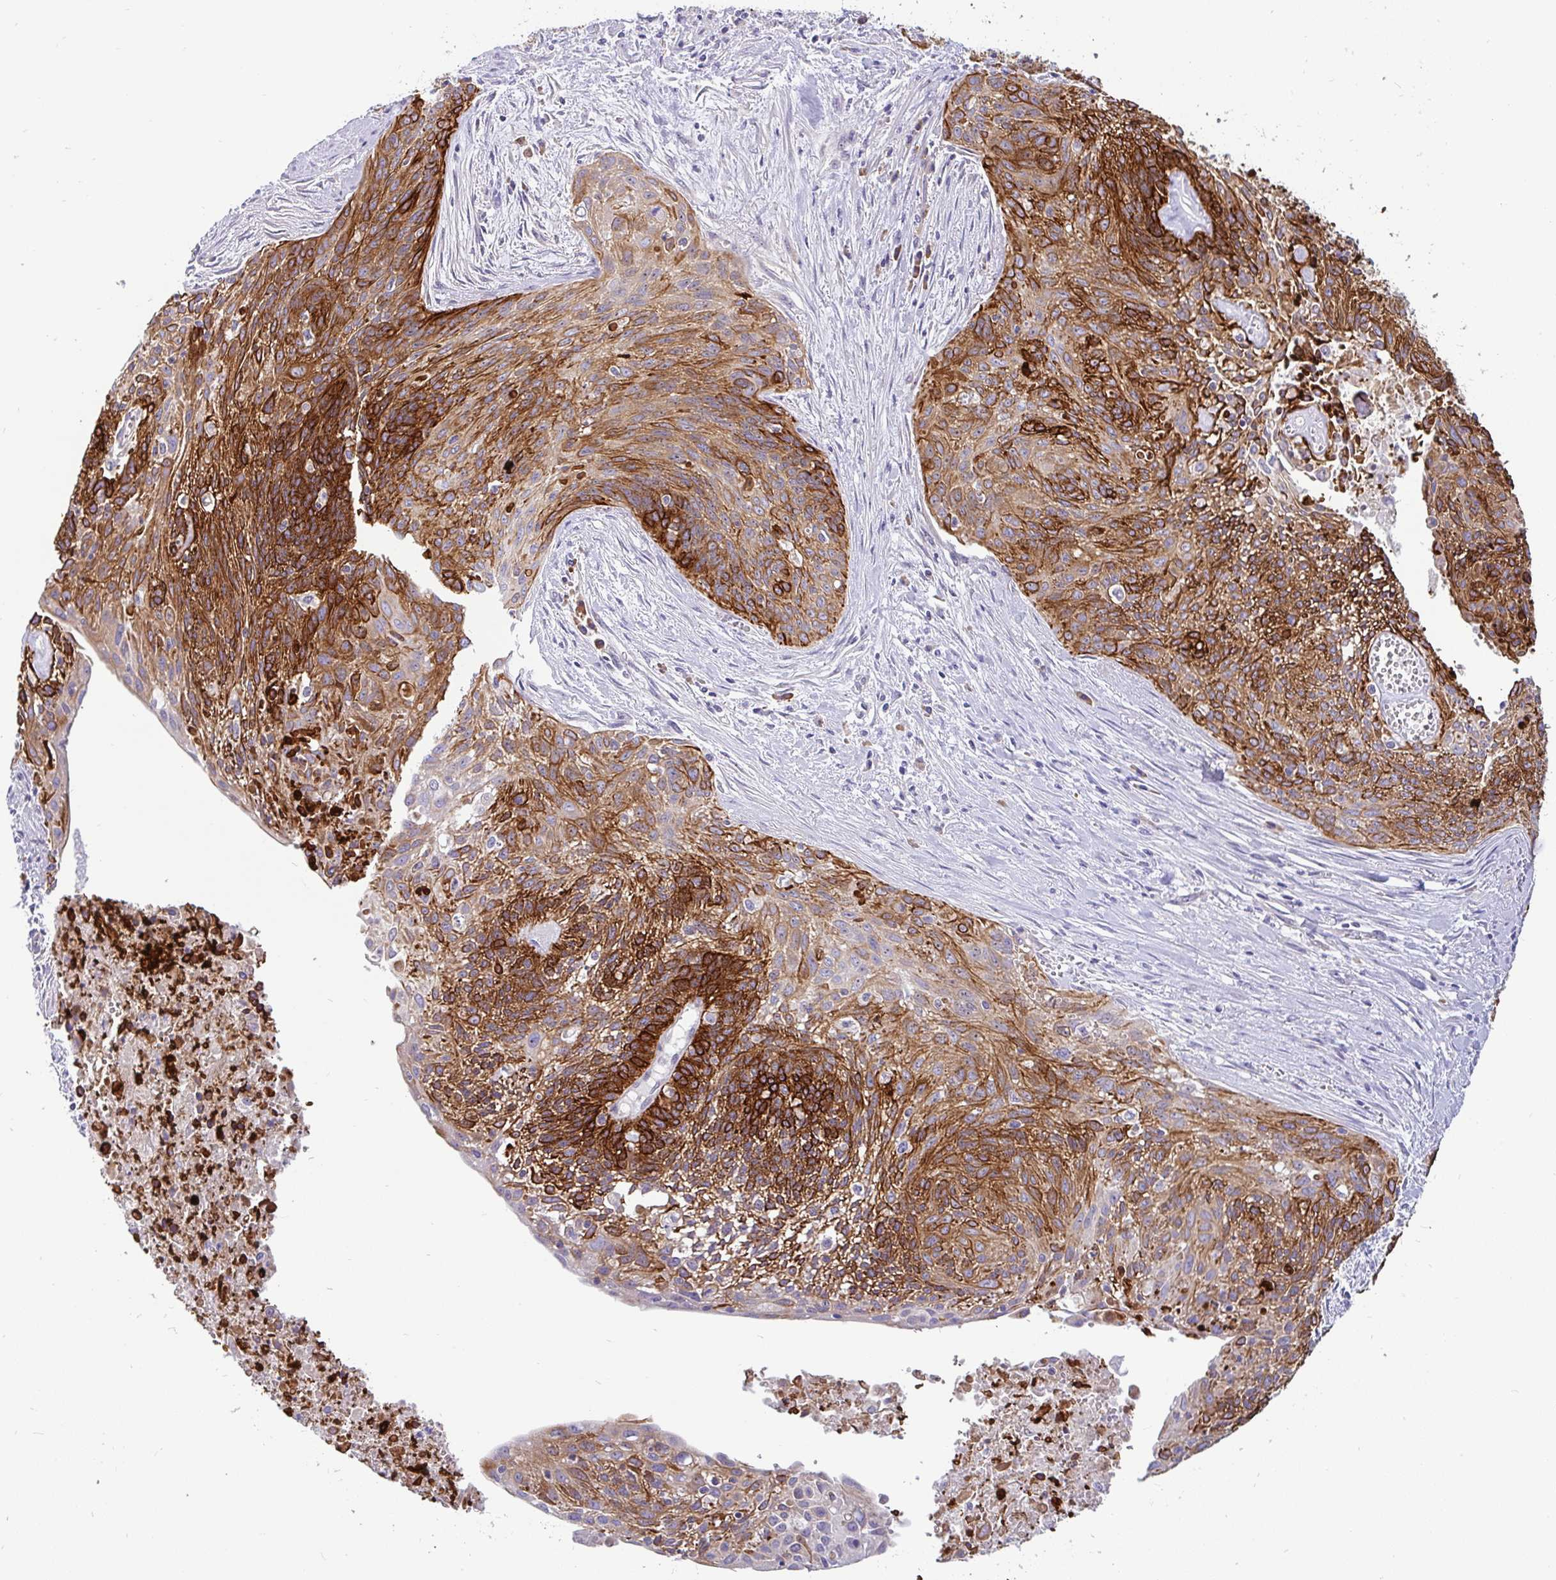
{"staining": {"intensity": "strong", "quantity": ">75%", "location": "cytoplasmic/membranous"}, "tissue": "cervical cancer", "cell_type": "Tumor cells", "image_type": "cancer", "snomed": [{"axis": "morphology", "description": "Squamous cell carcinoma, NOS"}, {"axis": "topography", "description": "Cervix"}], "caption": "This is an image of immunohistochemistry staining of cervical squamous cell carcinoma, which shows strong staining in the cytoplasmic/membranous of tumor cells.", "gene": "LRRC26", "patient": {"sex": "female", "age": 55}}